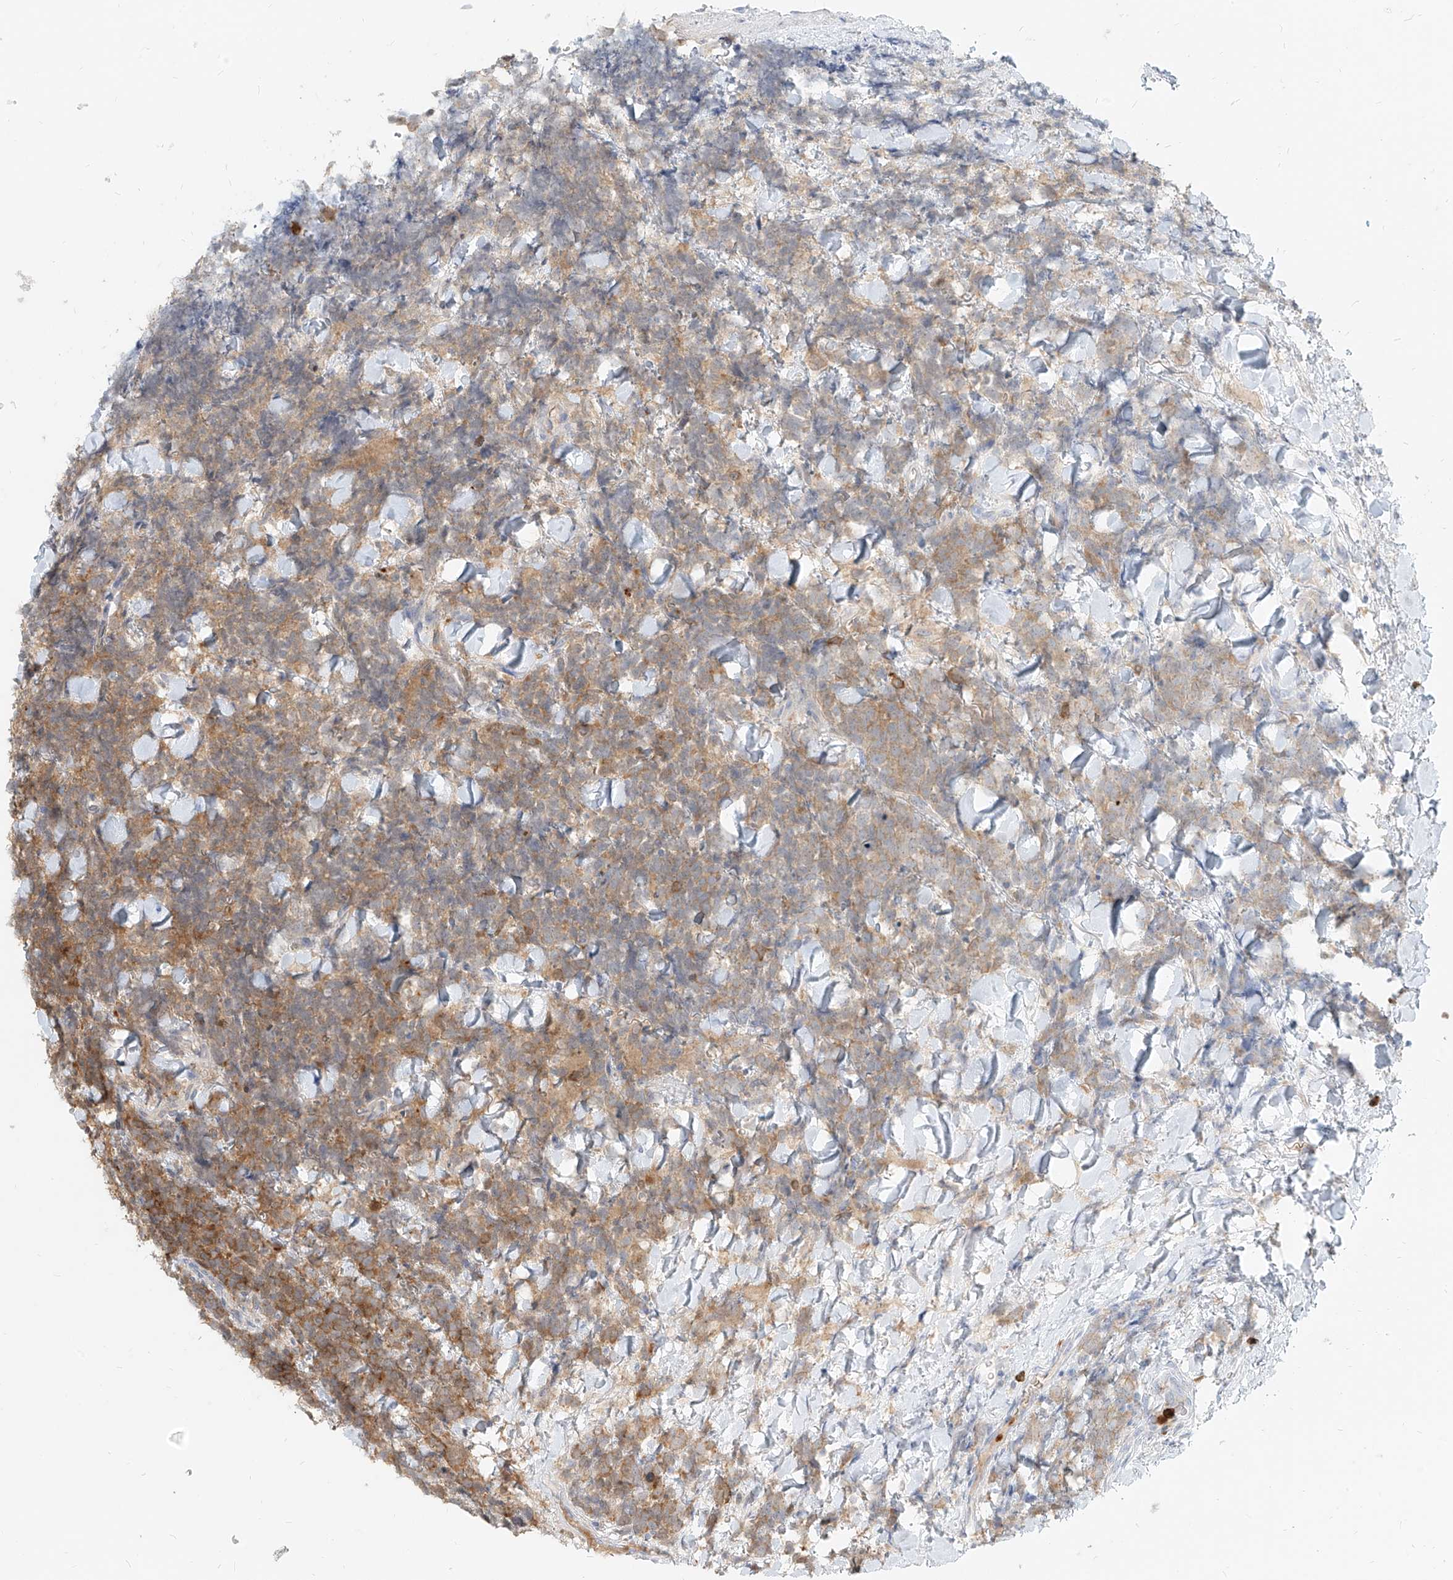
{"staining": {"intensity": "moderate", "quantity": ">75%", "location": "cytoplasmic/membranous"}, "tissue": "urothelial cancer", "cell_type": "Tumor cells", "image_type": "cancer", "snomed": [{"axis": "morphology", "description": "Urothelial carcinoma, High grade"}, {"axis": "topography", "description": "Urinary bladder"}], "caption": "This image exhibits IHC staining of urothelial cancer, with medium moderate cytoplasmic/membranous positivity in approximately >75% of tumor cells.", "gene": "PGD", "patient": {"sex": "female", "age": 82}}